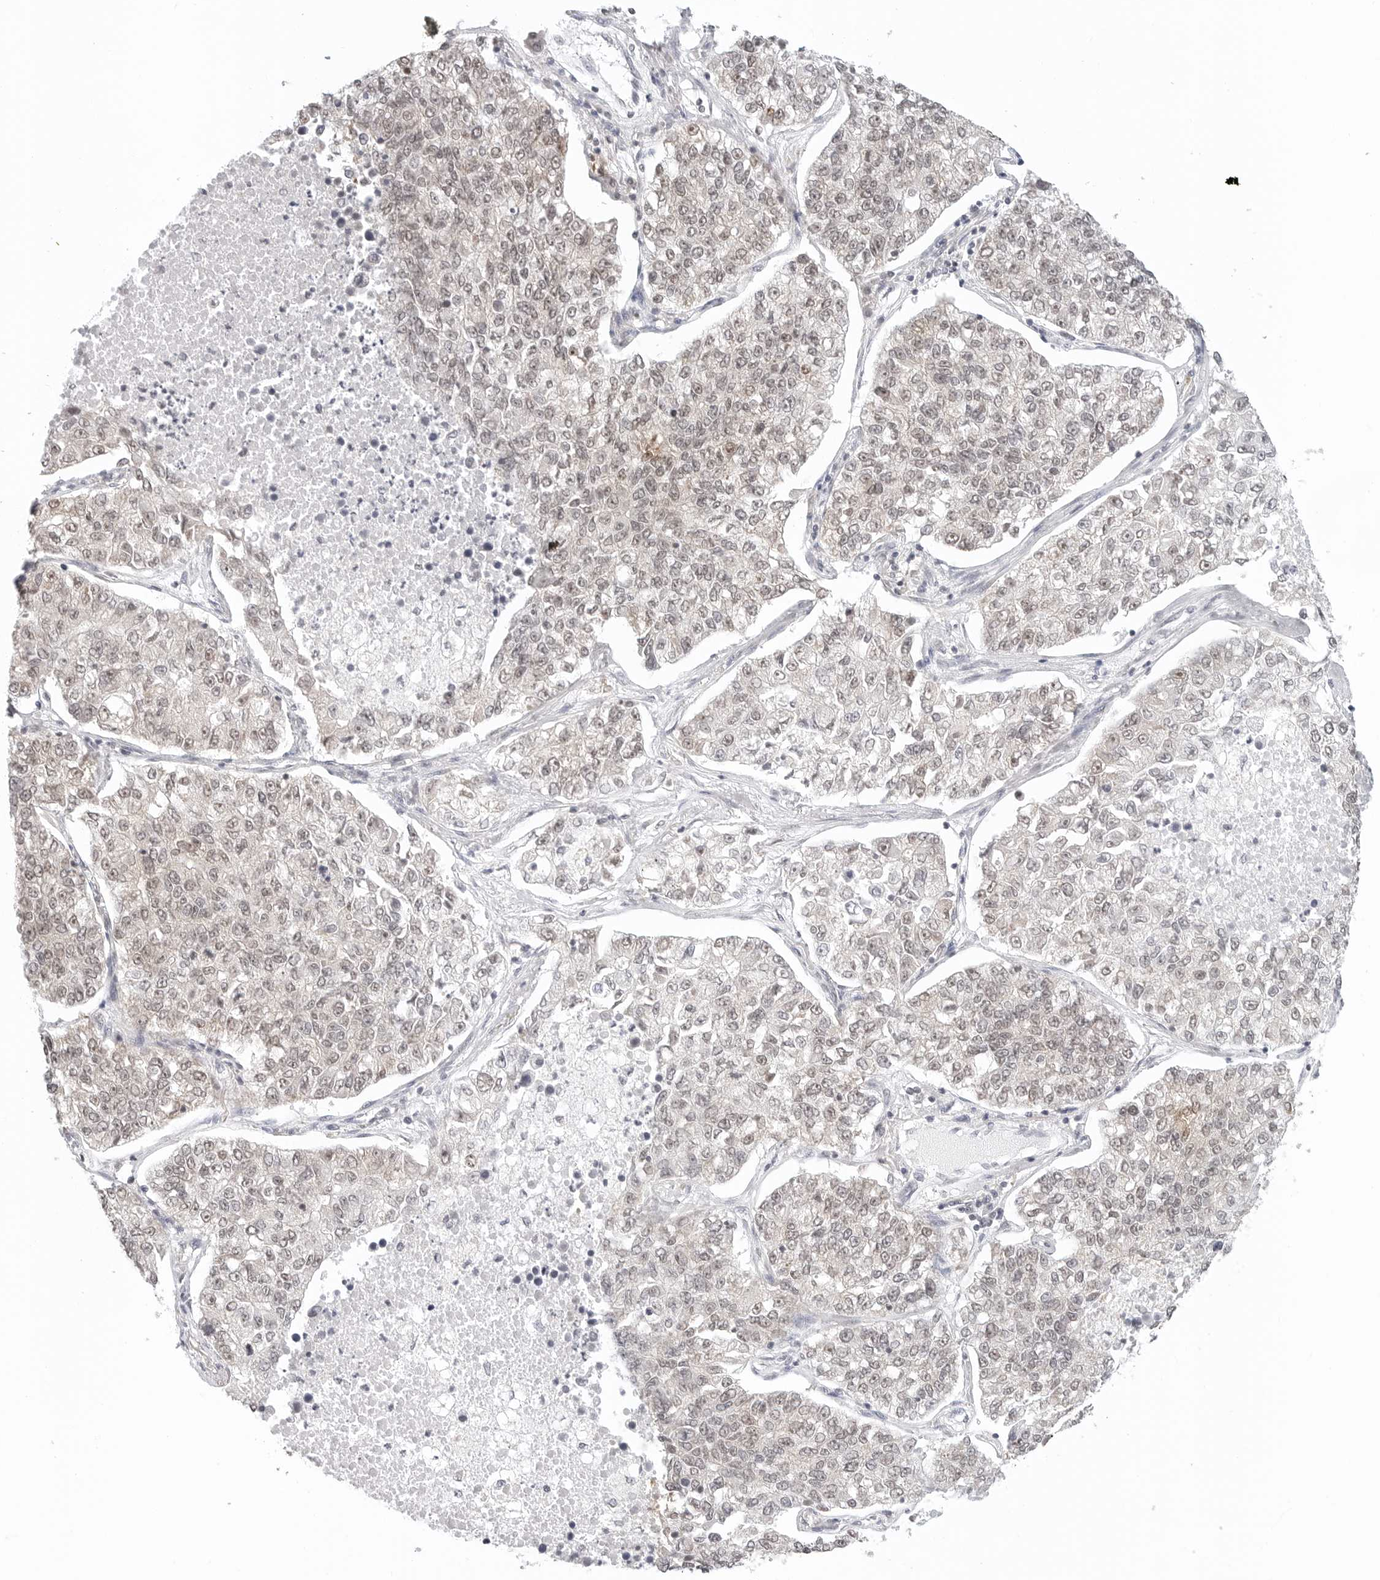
{"staining": {"intensity": "weak", "quantity": "25%-75%", "location": "nuclear"}, "tissue": "lung cancer", "cell_type": "Tumor cells", "image_type": "cancer", "snomed": [{"axis": "morphology", "description": "Adenocarcinoma, NOS"}, {"axis": "topography", "description": "Lung"}], "caption": "A photomicrograph showing weak nuclear expression in about 25%-75% of tumor cells in lung cancer, as visualized by brown immunohistochemical staining.", "gene": "METAP1", "patient": {"sex": "male", "age": 49}}